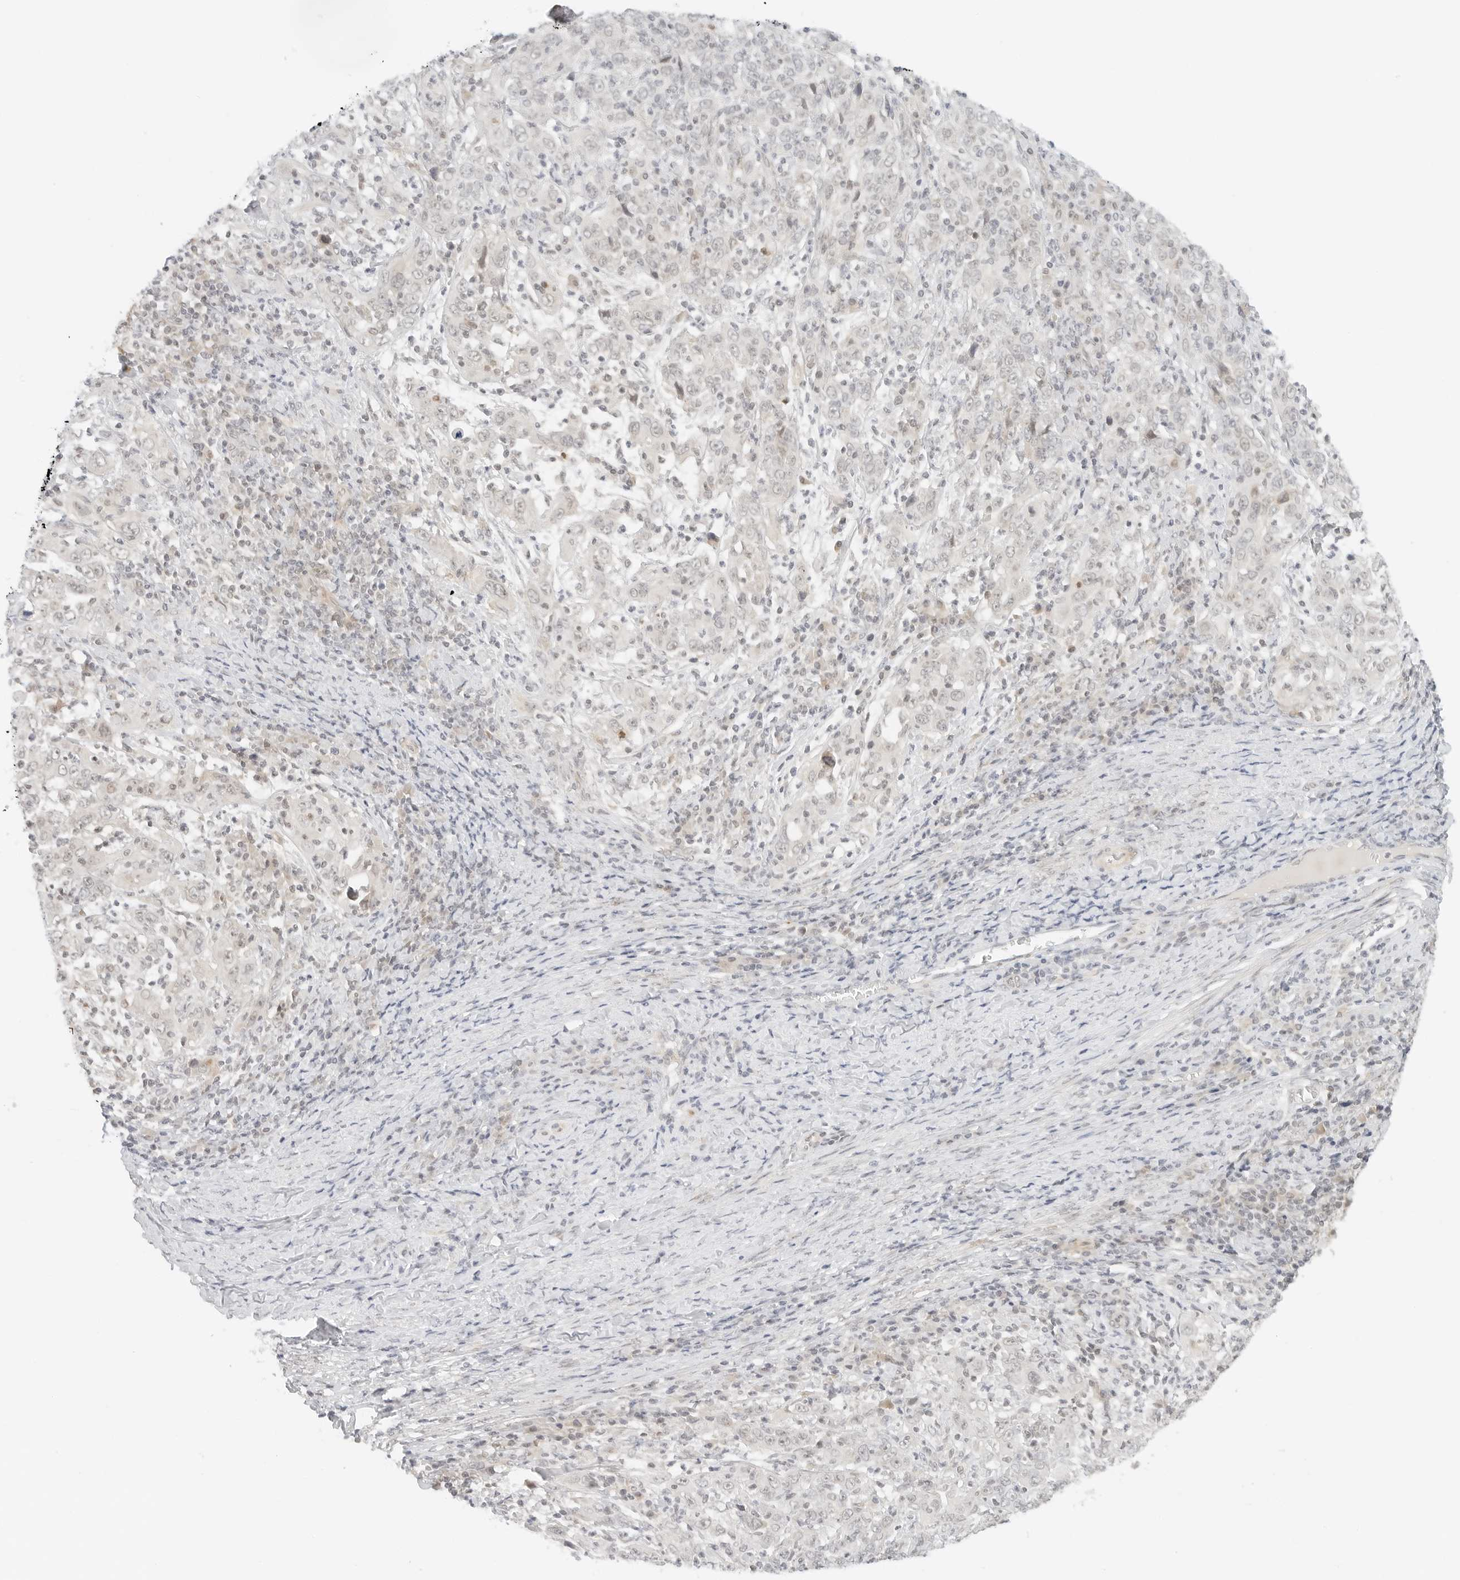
{"staining": {"intensity": "negative", "quantity": "none", "location": "none"}, "tissue": "cervical cancer", "cell_type": "Tumor cells", "image_type": "cancer", "snomed": [{"axis": "morphology", "description": "Squamous cell carcinoma, NOS"}, {"axis": "topography", "description": "Cervix"}], "caption": "Micrograph shows no protein expression in tumor cells of cervical cancer tissue.", "gene": "NEO1", "patient": {"sex": "female", "age": 46}}